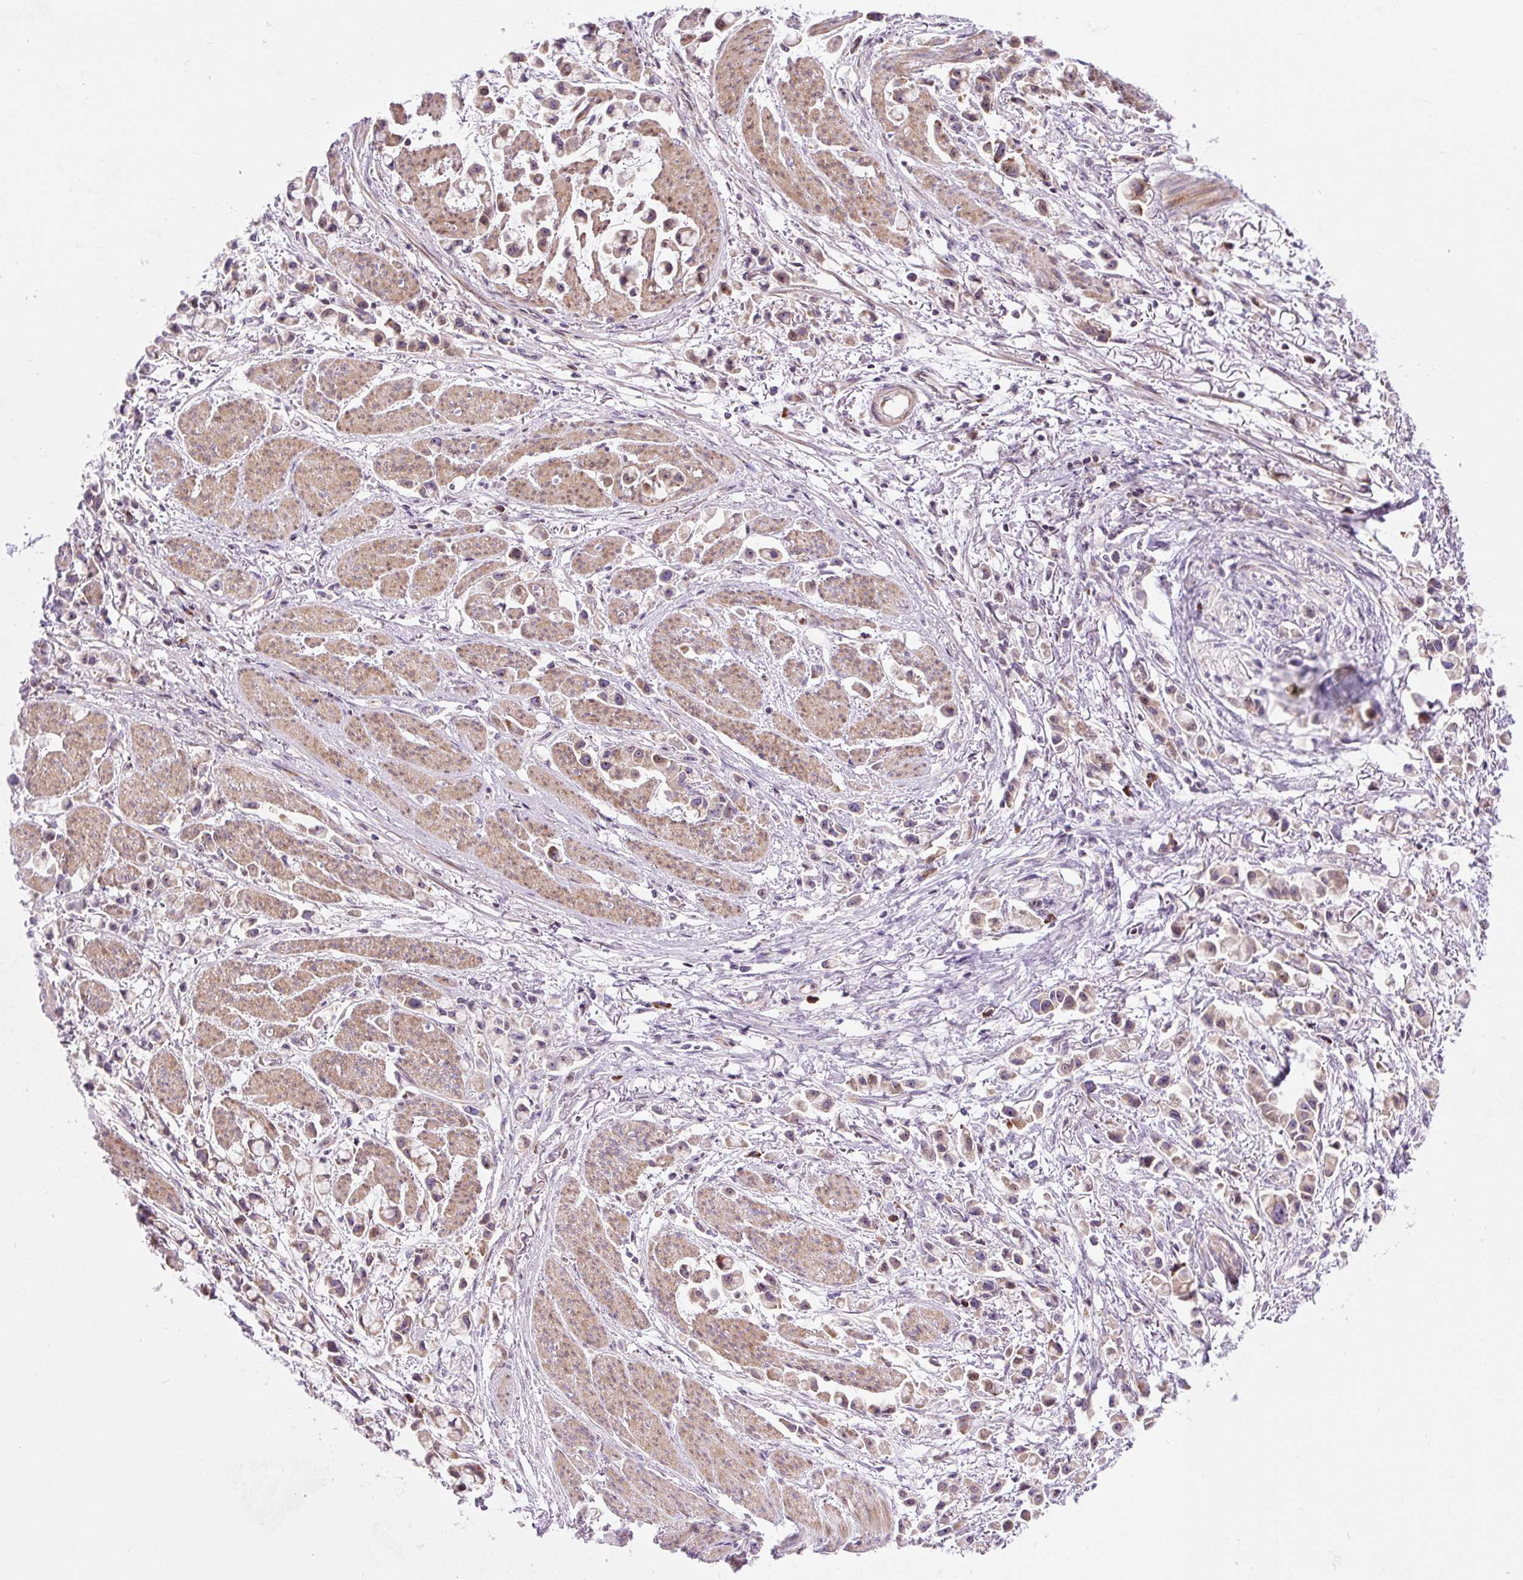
{"staining": {"intensity": "weak", "quantity": ">75%", "location": "cytoplasmic/membranous"}, "tissue": "stomach cancer", "cell_type": "Tumor cells", "image_type": "cancer", "snomed": [{"axis": "morphology", "description": "Adenocarcinoma, NOS"}, {"axis": "topography", "description": "Stomach"}], "caption": "This micrograph shows immunohistochemistry staining of adenocarcinoma (stomach), with low weak cytoplasmic/membranous expression in approximately >75% of tumor cells.", "gene": "CISD3", "patient": {"sex": "female", "age": 81}}